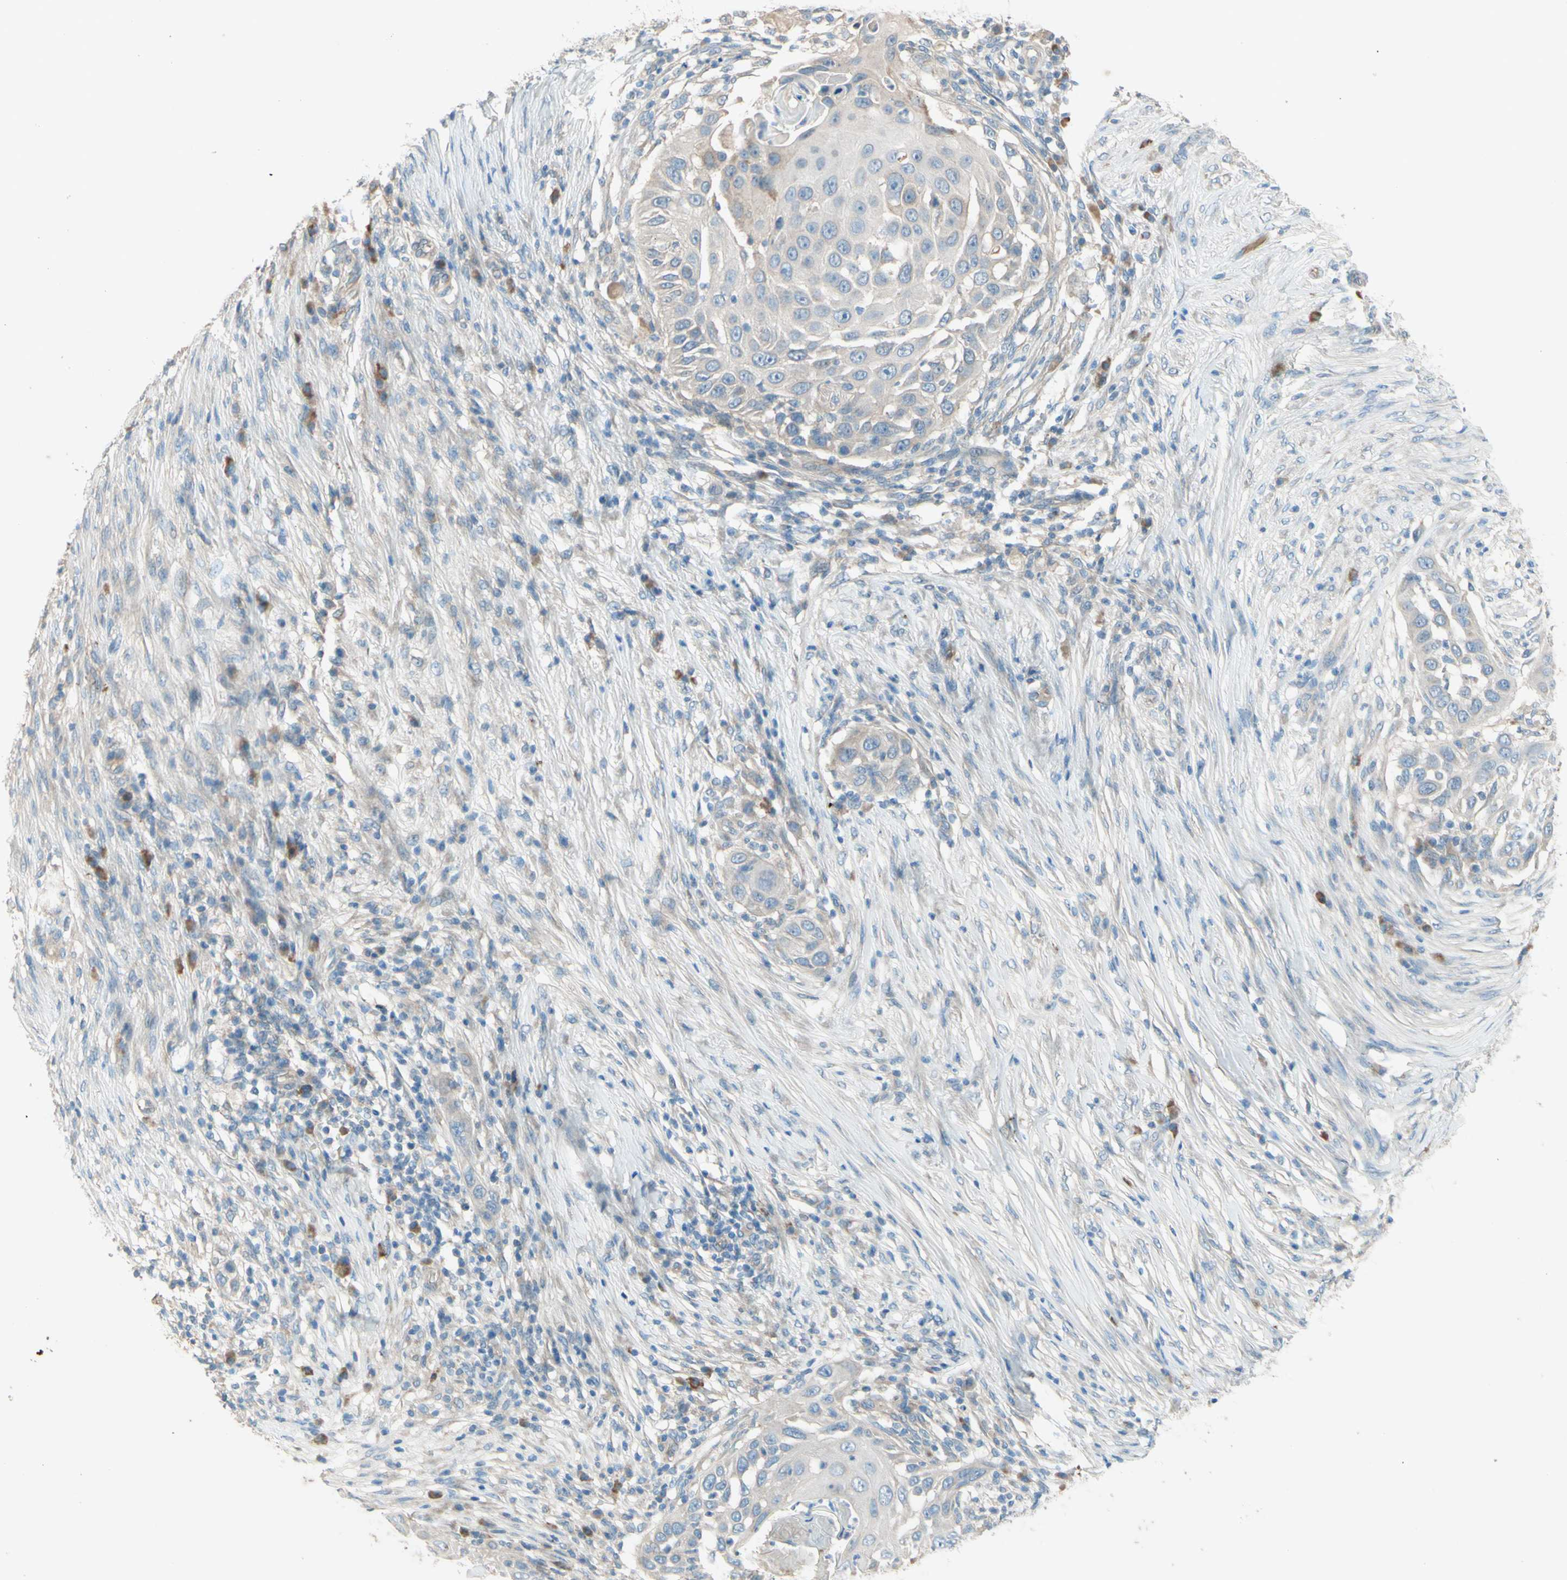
{"staining": {"intensity": "negative", "quantity": "none", "location": "none"}, "tissue": "skin cancer", "cell_type": "Tumor cells", "image_type": "cancer", "snomed": [{"axis": "morphology", "description": "Squamous cell carcinoma, NOS"}, {"axis": "topography", "description": "Skin"}], "caption": "Micrograph shows no significant protein positivity in tumor cells of squamous cell carcinoma (skin).", "gene": "IL2", "patient": {"sex": "female", "age": 44}}